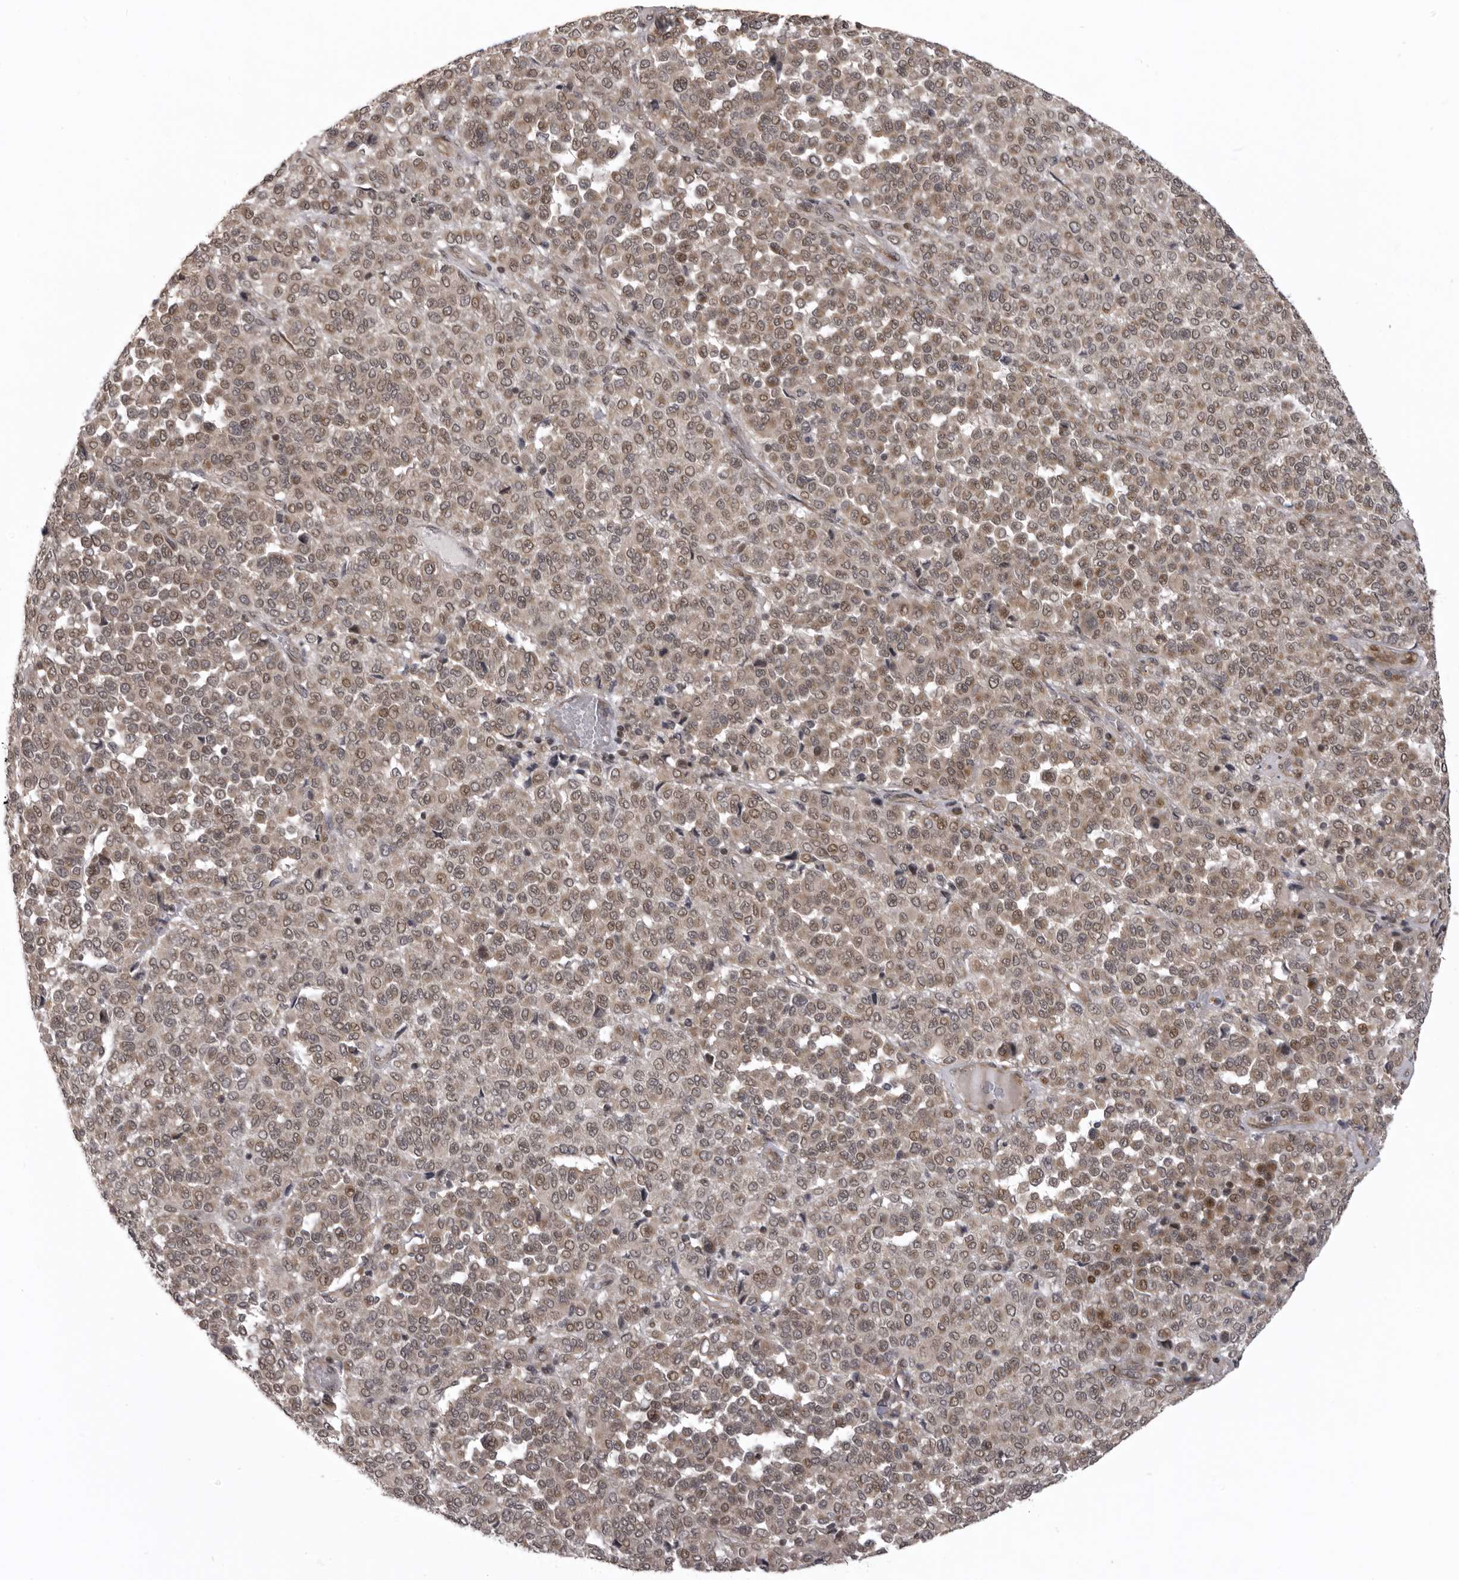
{"staining": {"intensity": "weak", "quantity": ">75%", "location": "cytoplasmic/membranous,nuclear"}, "tissue": "melanoma", "cell_type": "Tumor cells", "image_type": "cancer", "snomed": [{"axis": "morphology", "description": "Malignant melanoma, Metastatic site"}, {"axis": "topography", "description": "Pancreas"}], "caption": "IHC histopathology image of malignant melanoma (metastatic site) stained for a protein (brown), which exhibits low levels of weak cytoplasmic/membranous and nuclear positivity in about >75% of tumor cells.", "gene": "C1orf109", "patient": {"sex": "female", "age": 30}}